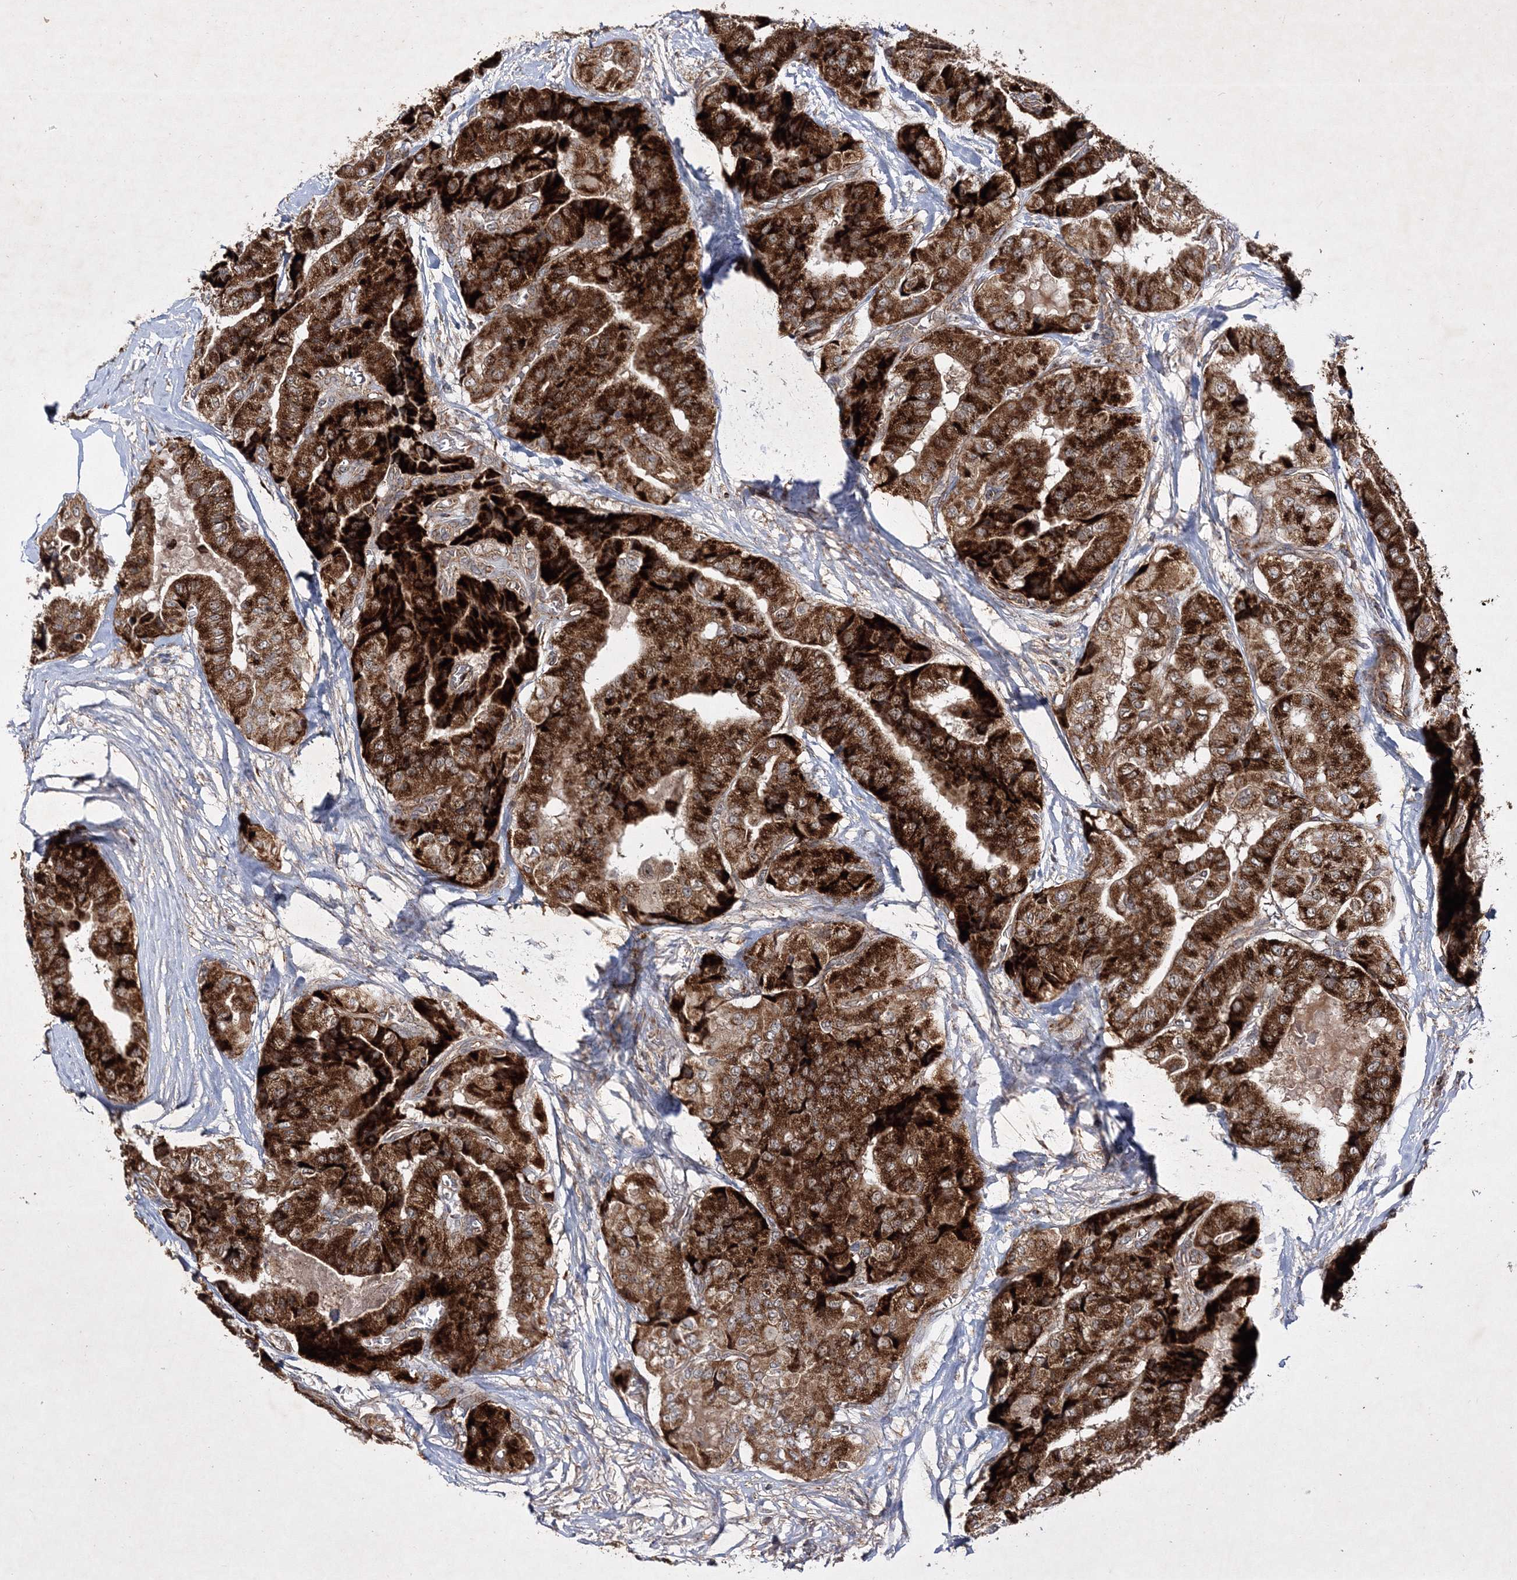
{"staining": {"intensity": "strong", "quantity": ">75%", "location": "cytoplasmic/membranous"}, "tissue": "thyroid cancer", "cell_type": "Tumor cells", "image_type": "cancer", "snomed": [{"axis": "morphology", "description": "Papillary adenocarcinoma, NOS"}, {"axis": "topography", "description": "Thyroid gland"}], "caption": "IHC micrograph of papillary adenocarcinoma (thyroid) stained for a protein (brown), which demonstrates high levels of strong cytoplasmic/membranous expression in about >75% of tumor cells.", "gene": "SCRN3", "patient": {"sex": "female", "age": 59}}